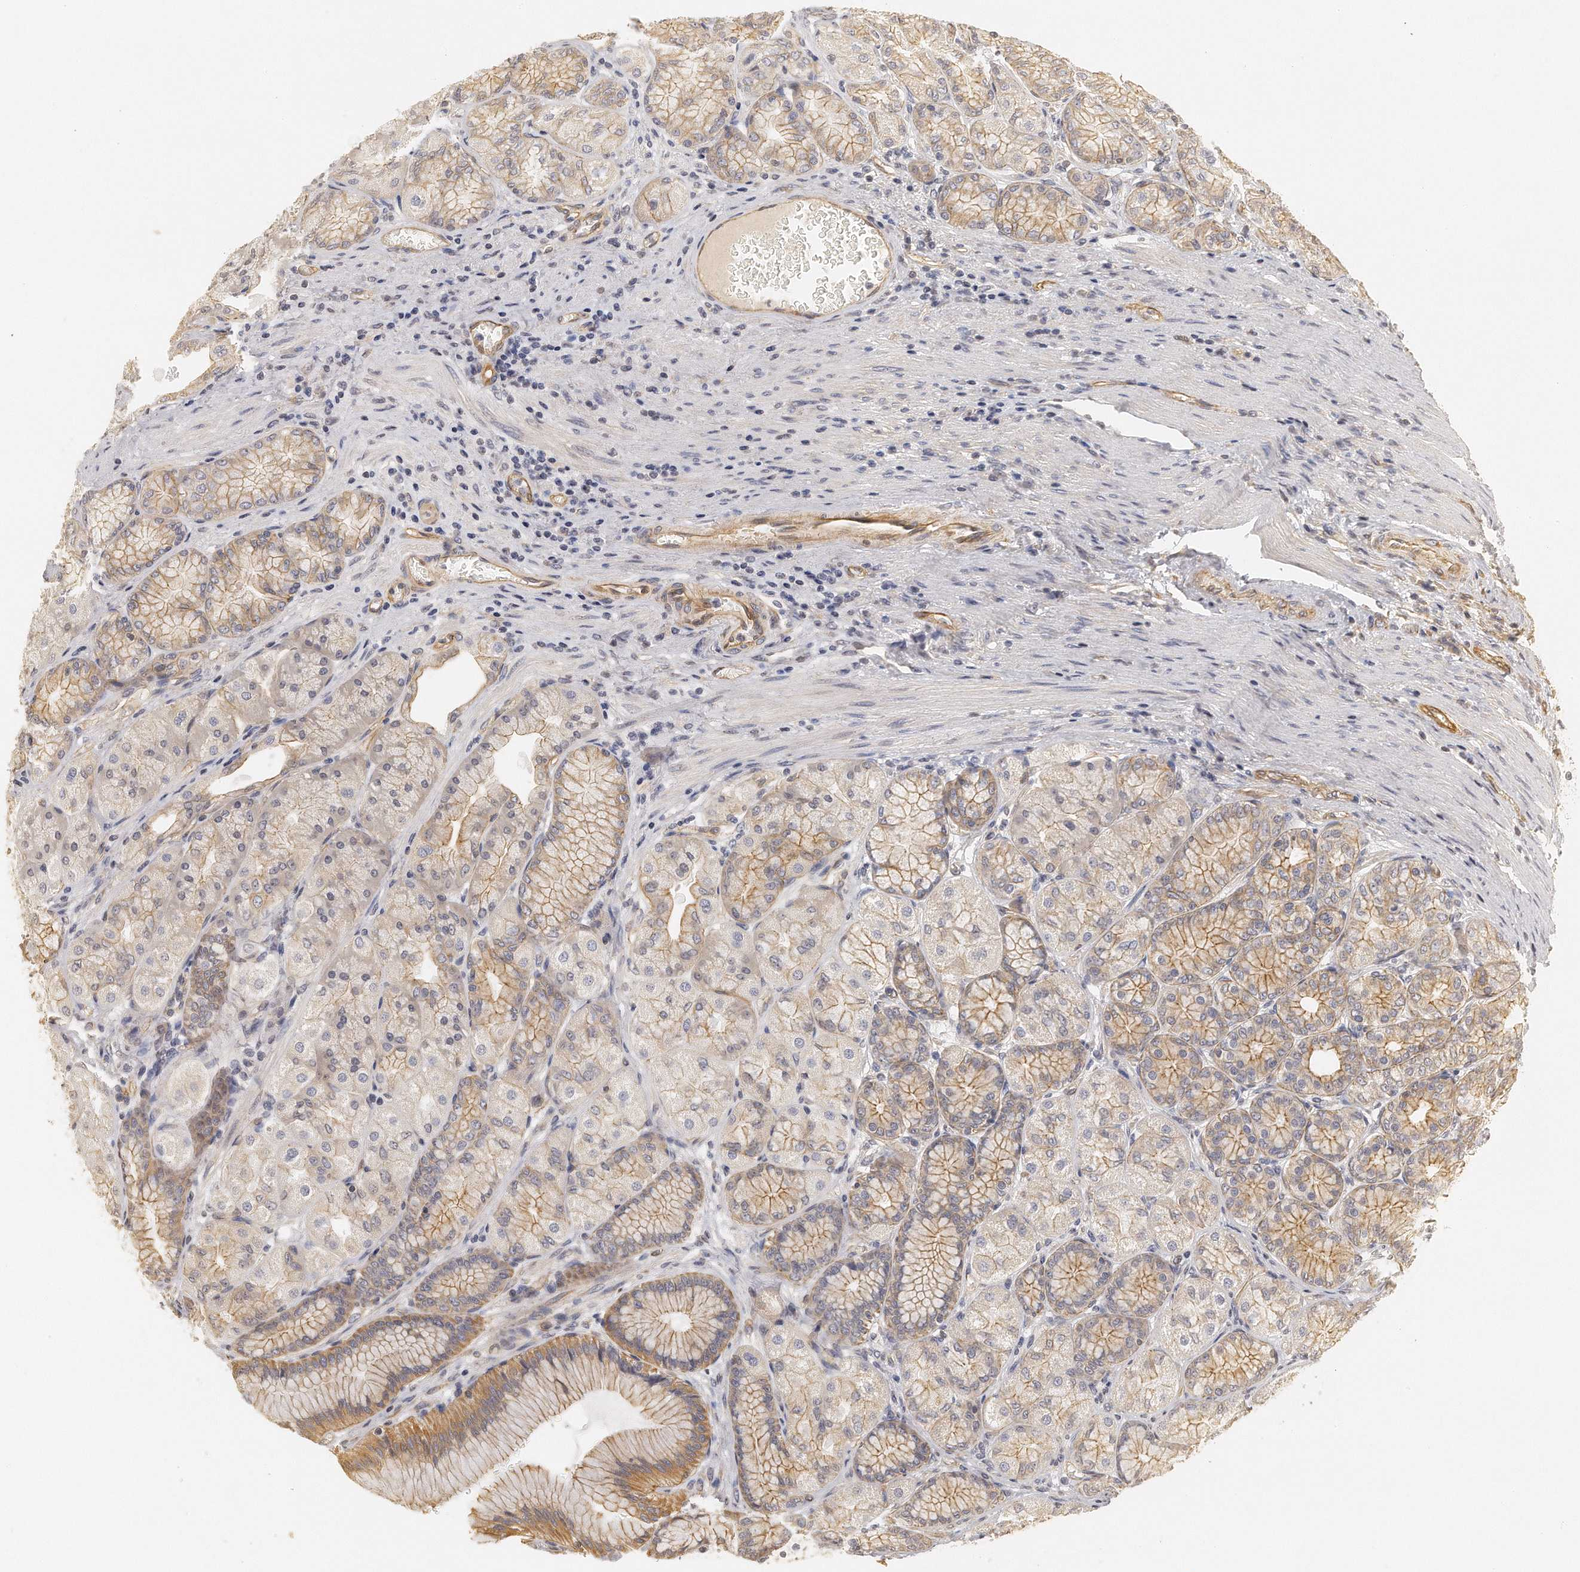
{"staining": {"intensity": "moderate", "quantity": ">75%", "location": "cytoplasmic/membranous"}, "tissue": "stomach", "cell_type": "Glandular cells", "image_type": "normal", "snomed": [{"axis": "morphology", "description": "Normal tissue, NOS"}, {"axis": "morphology", "description": "Adenocarcinoma, NOS"}, {"axis": "topography", "description": "Stomach"}, {"axis": "topography", "description": "Stomach, lower"}], "caption": "Immunohistochemical staining of benign stomach displays >75% levels of moderate cytoplasmic/membranous protein expression in approximately >75% of glandular cells.", "gene": "CHST7", "patient": {"sex": "female", "age": 65}}